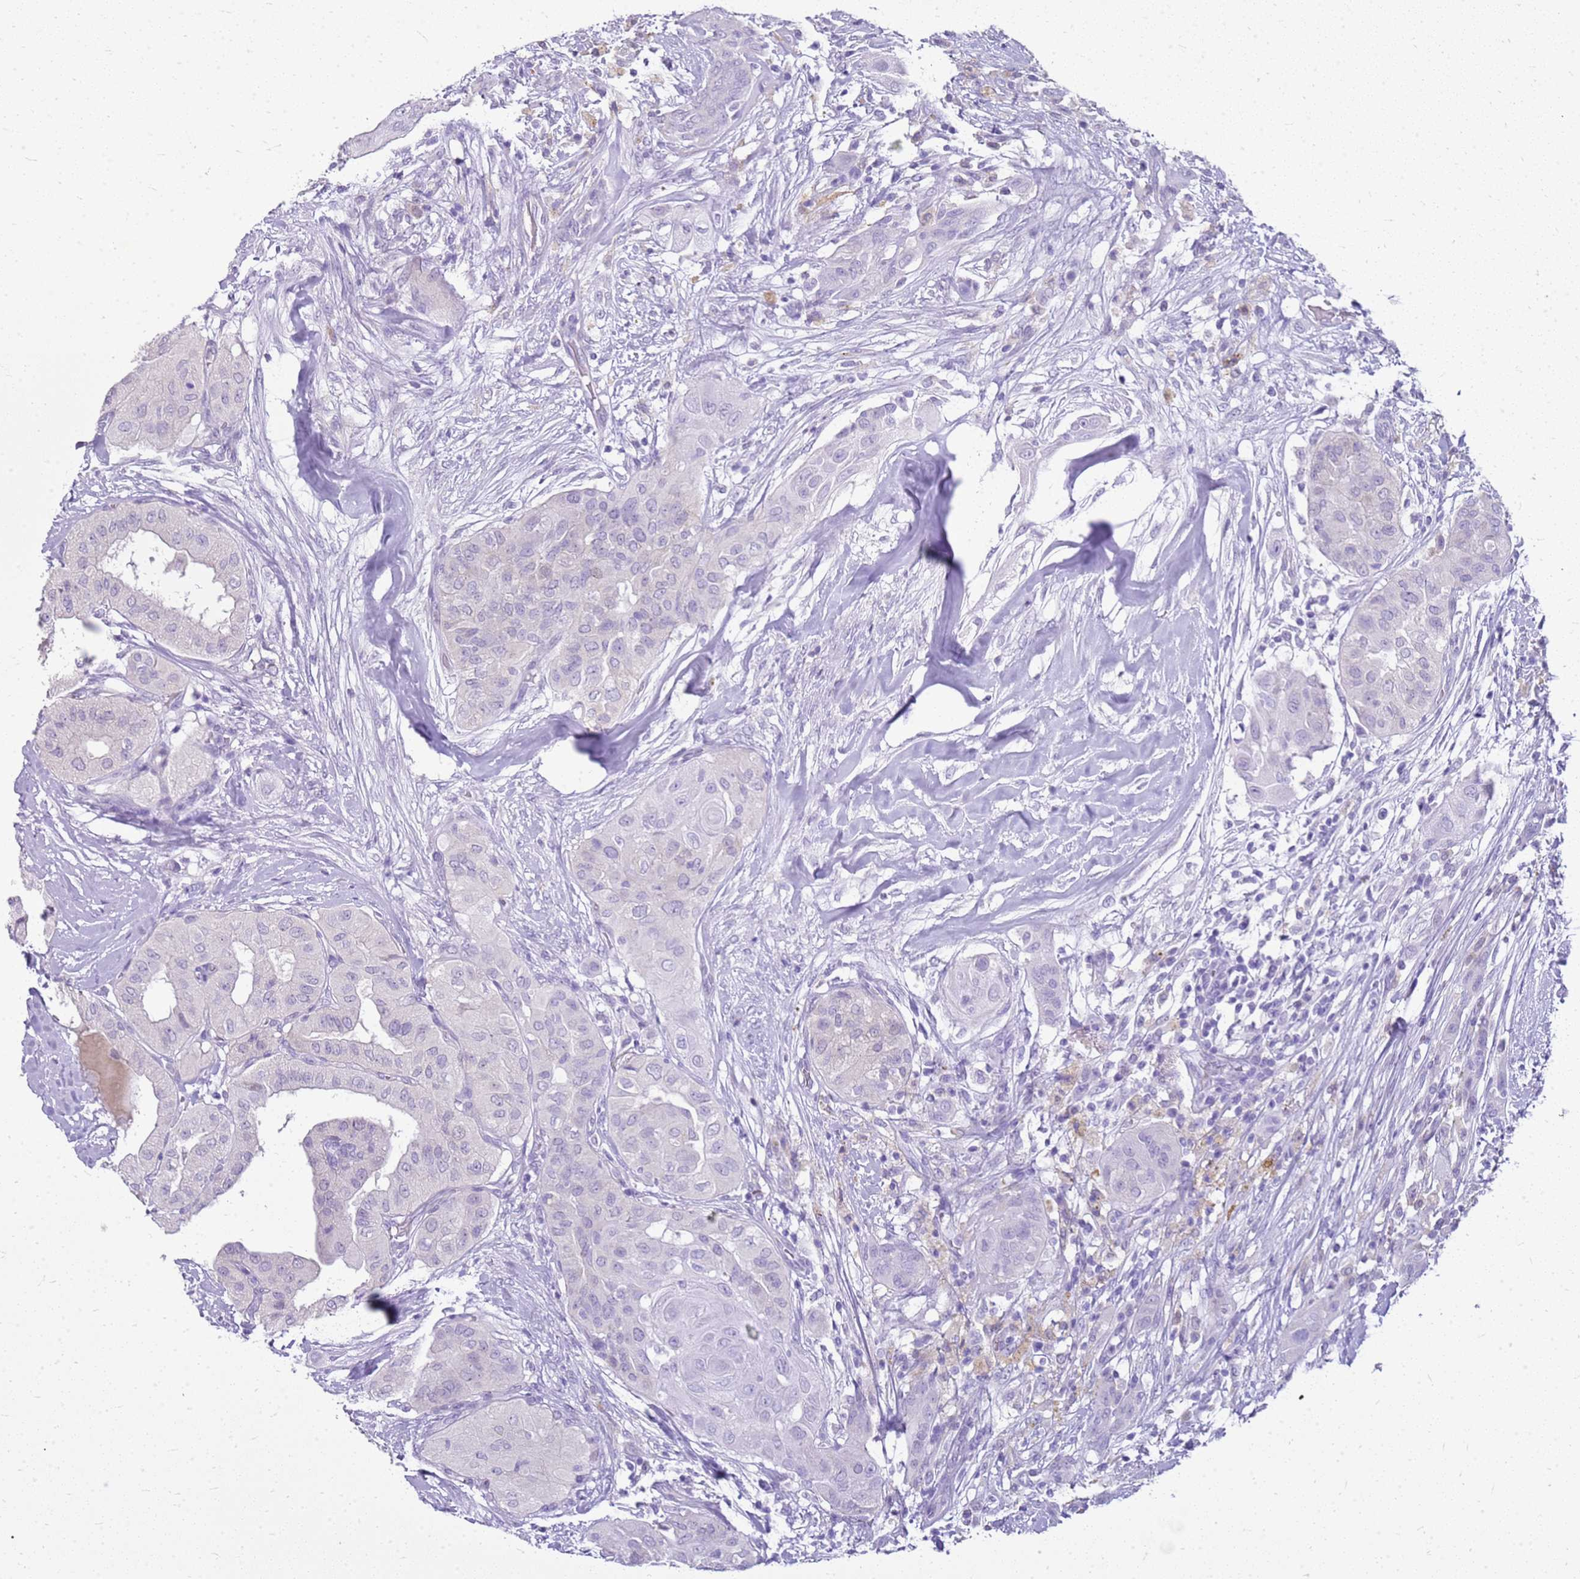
{"staining": {"intensity": "negative", "quantity": "none", "location": "none"}, "tissue": "thyroid cancer", "cell_type": "Tumor cells", "image_type": "cancer", "snomed": [{"axis": "morphology", "description": "Papillary adenocarcinoma, NOS"}, {"axis": "topography", "description": "Thyroid gland"}], "caption": "The photomicrograph reveals no significant expression in tumor cells of thyroid cancer (papillary adenocarcinoma). Nuclei are stained in blue.", "gene": "SULT1E1", "patient": {"sex": "female", "age": 59}}